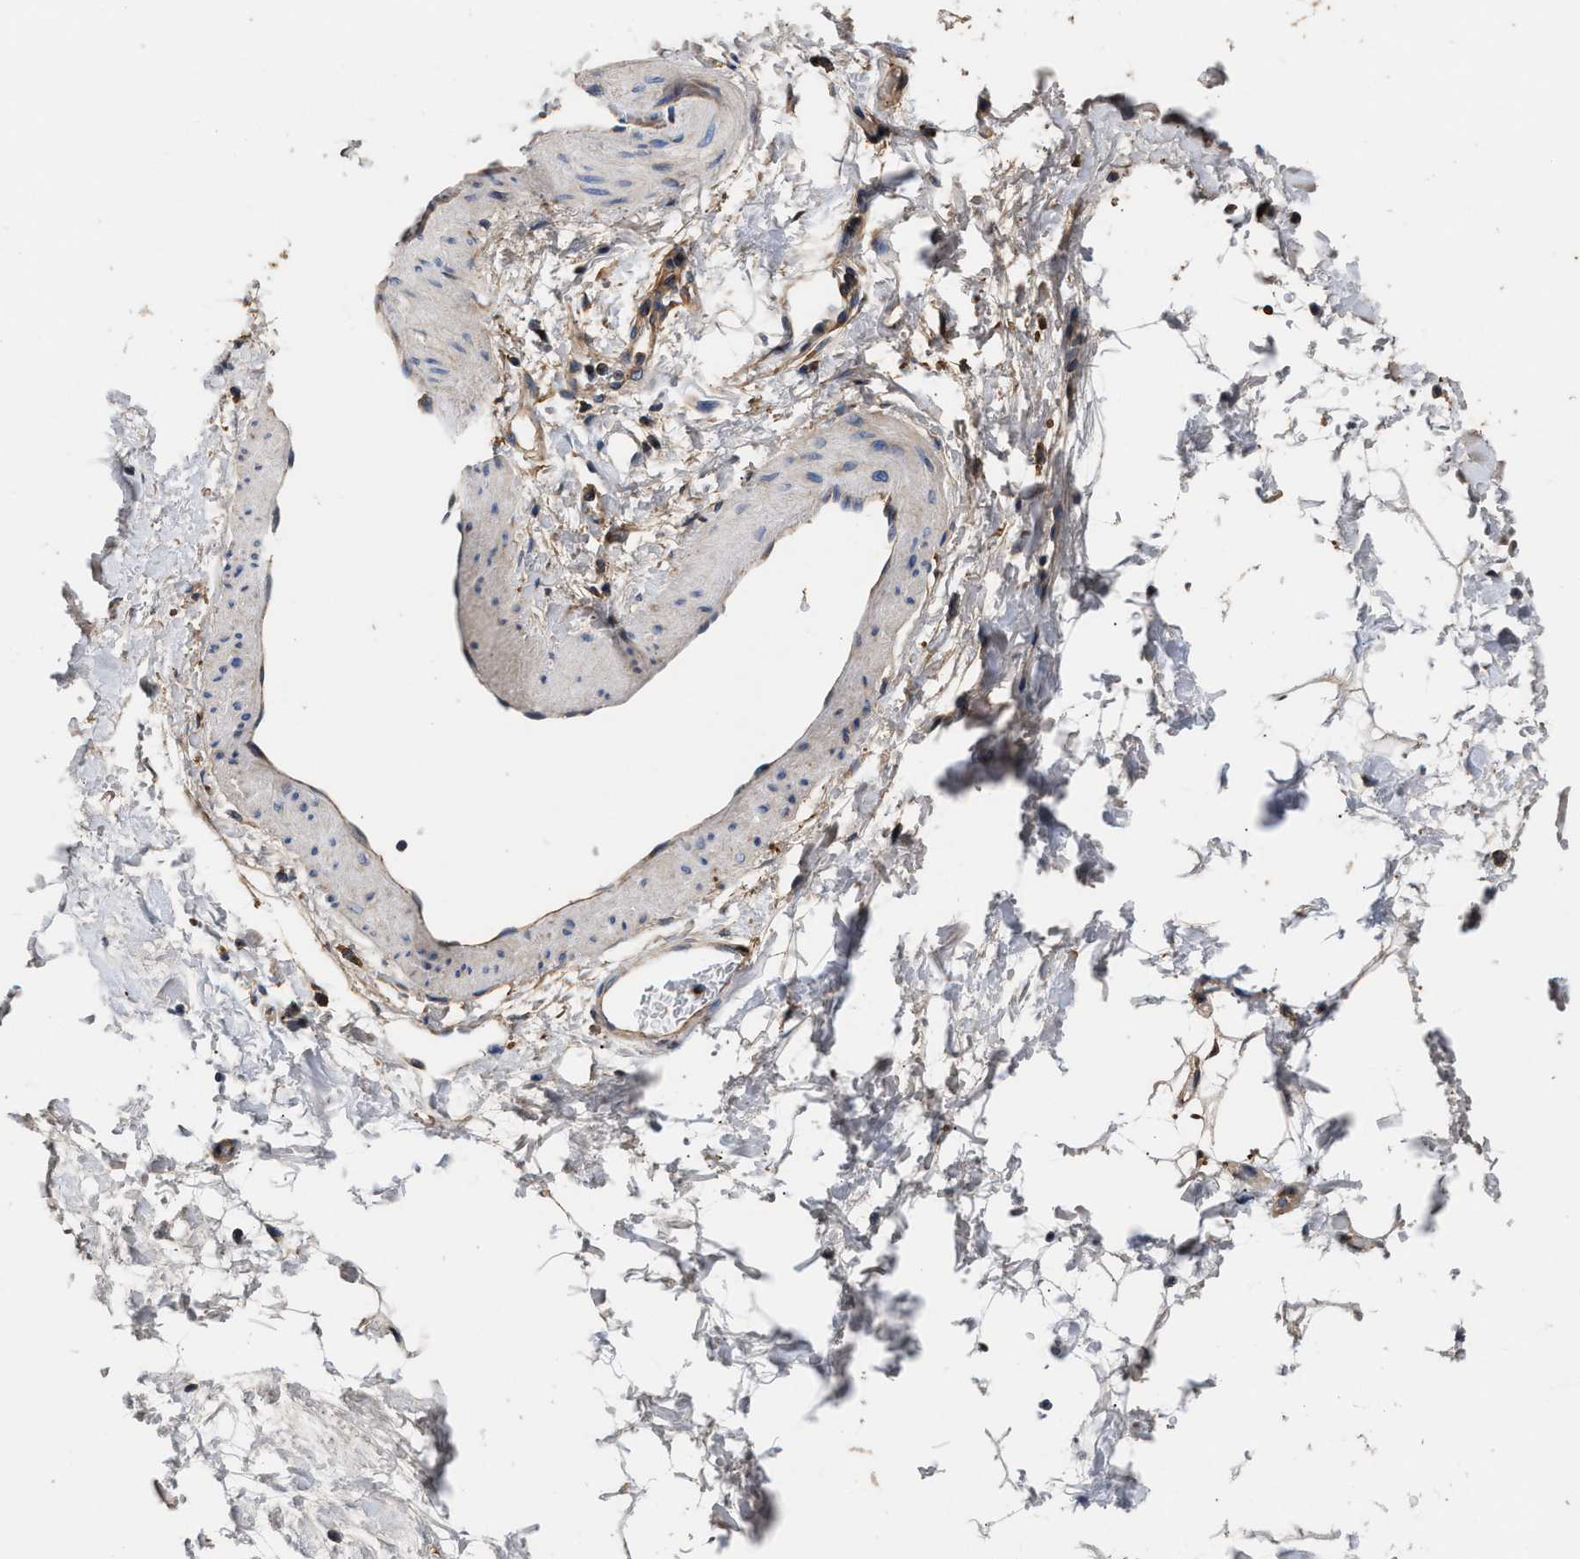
{"staining": {"intensity": "moderate", "quantity": ">75%", "location": "cytoplasmic/membranous"}, "tissue": "adipose tissue", "cell_type": "Adipocytes", "image_type": "normal", "snomed": [{"axis": "morphology", "description": "Normal tissue, NOS"}, {"axis": "topography", "description": "Soft tissue"}], "caption": "A medium amount of moderate cytoplasmic/membranous positivity is appreciated in about >75% of adipocytes in unremarkable adipose tissue. (DAB = brown stain, brightfield microscopy at high magnification).", "gene": "KLB", "patient": {"sex": "male", "age": 72}}